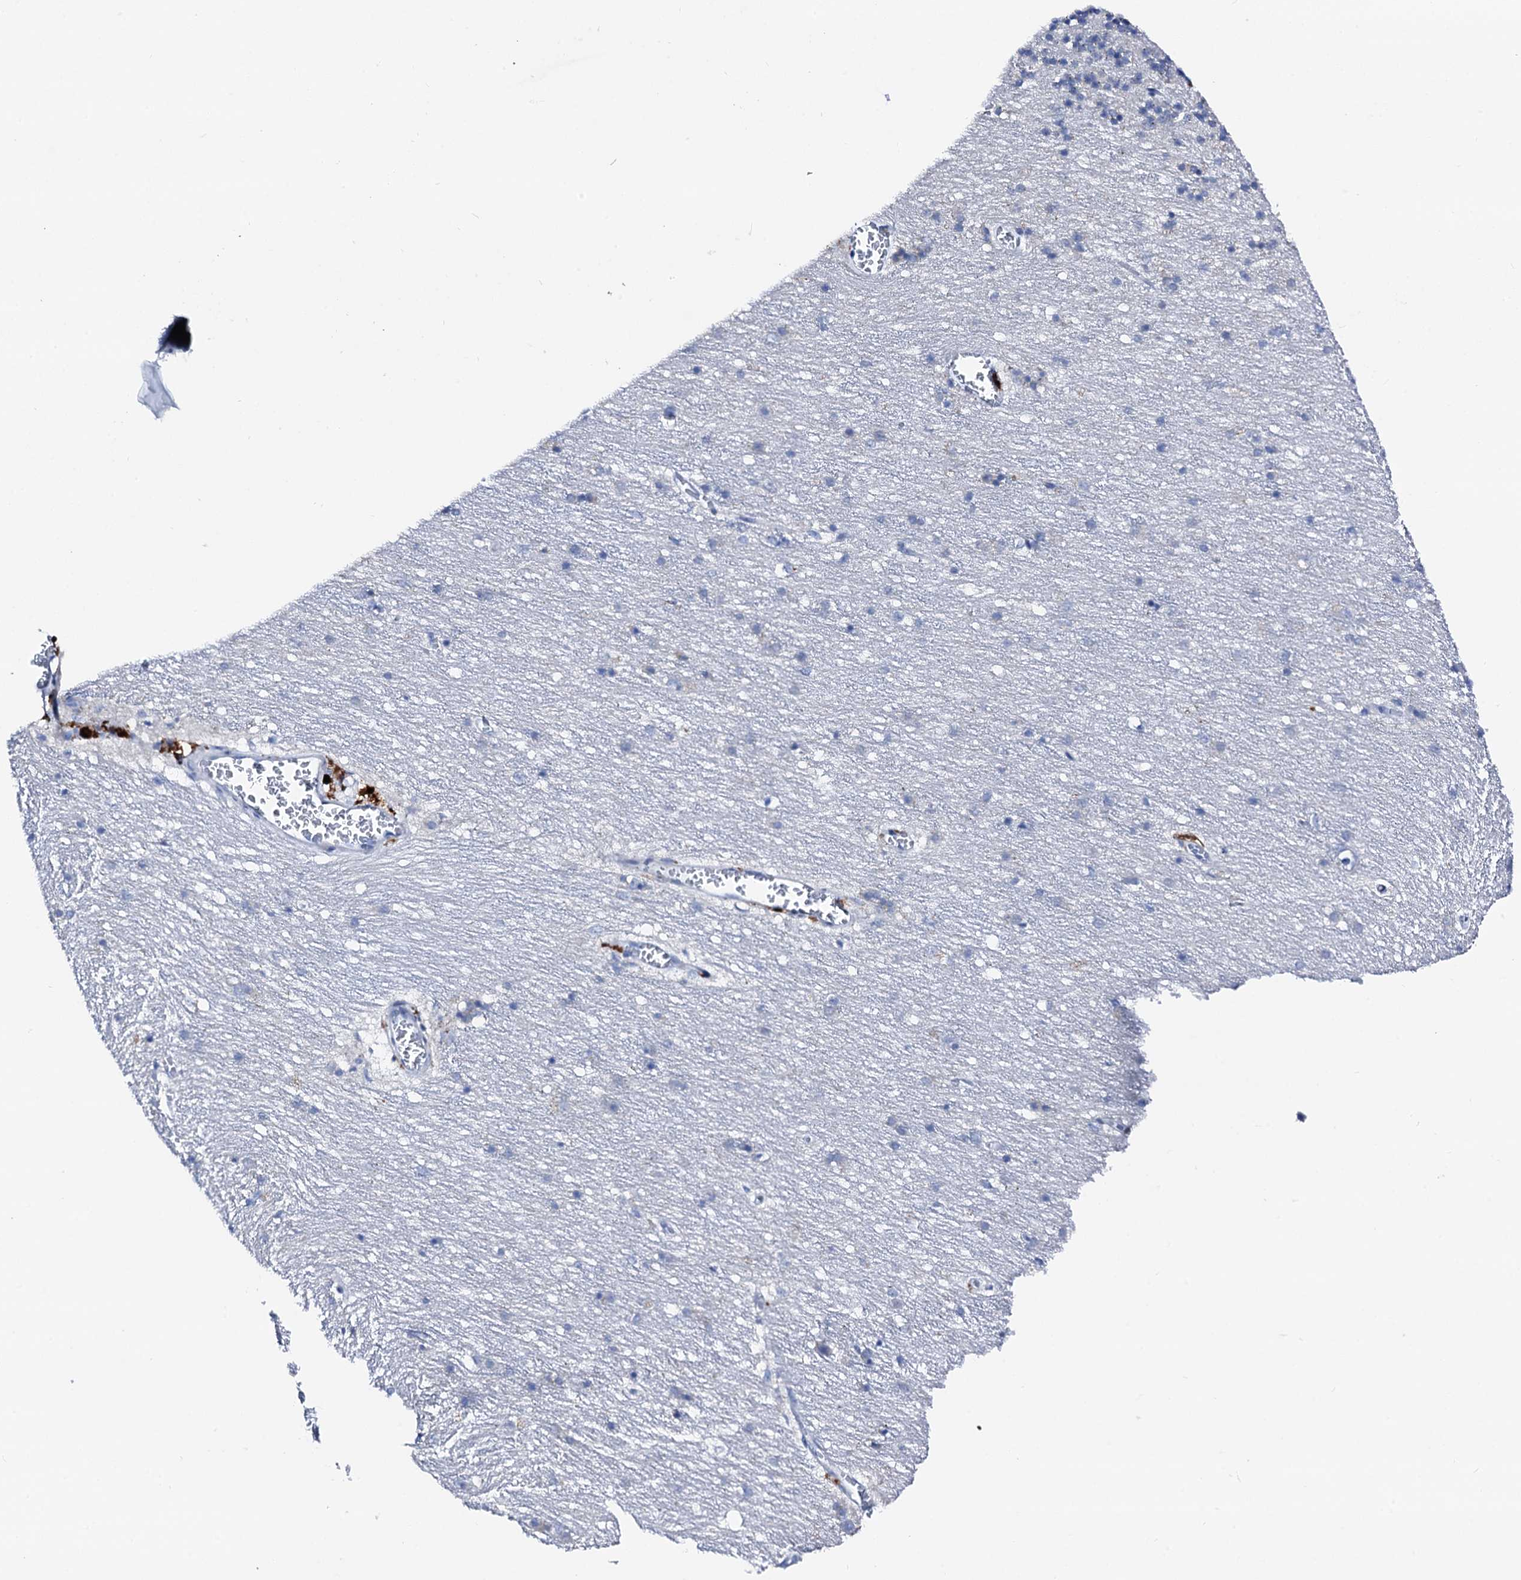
{"staining": {"intensity": "negative", "quantity": "none", "location": "none"}, "tissue": "cerebellum", "cell_type": "Cells in granular layer", "image_type": "normal", "snomed": [{"axis": "morphology", "description": "Normal tissue, NOS"}, {"axis": "topography", "description": "Cerebellum"}], "caption": "A high-resolution photomicrograph shows IHC staining of benign cerebellum, which shows no significant positivity in cells in granular layer.", "gene": "TRAFD1", "patient": {"sex": "male", "age": 54}}